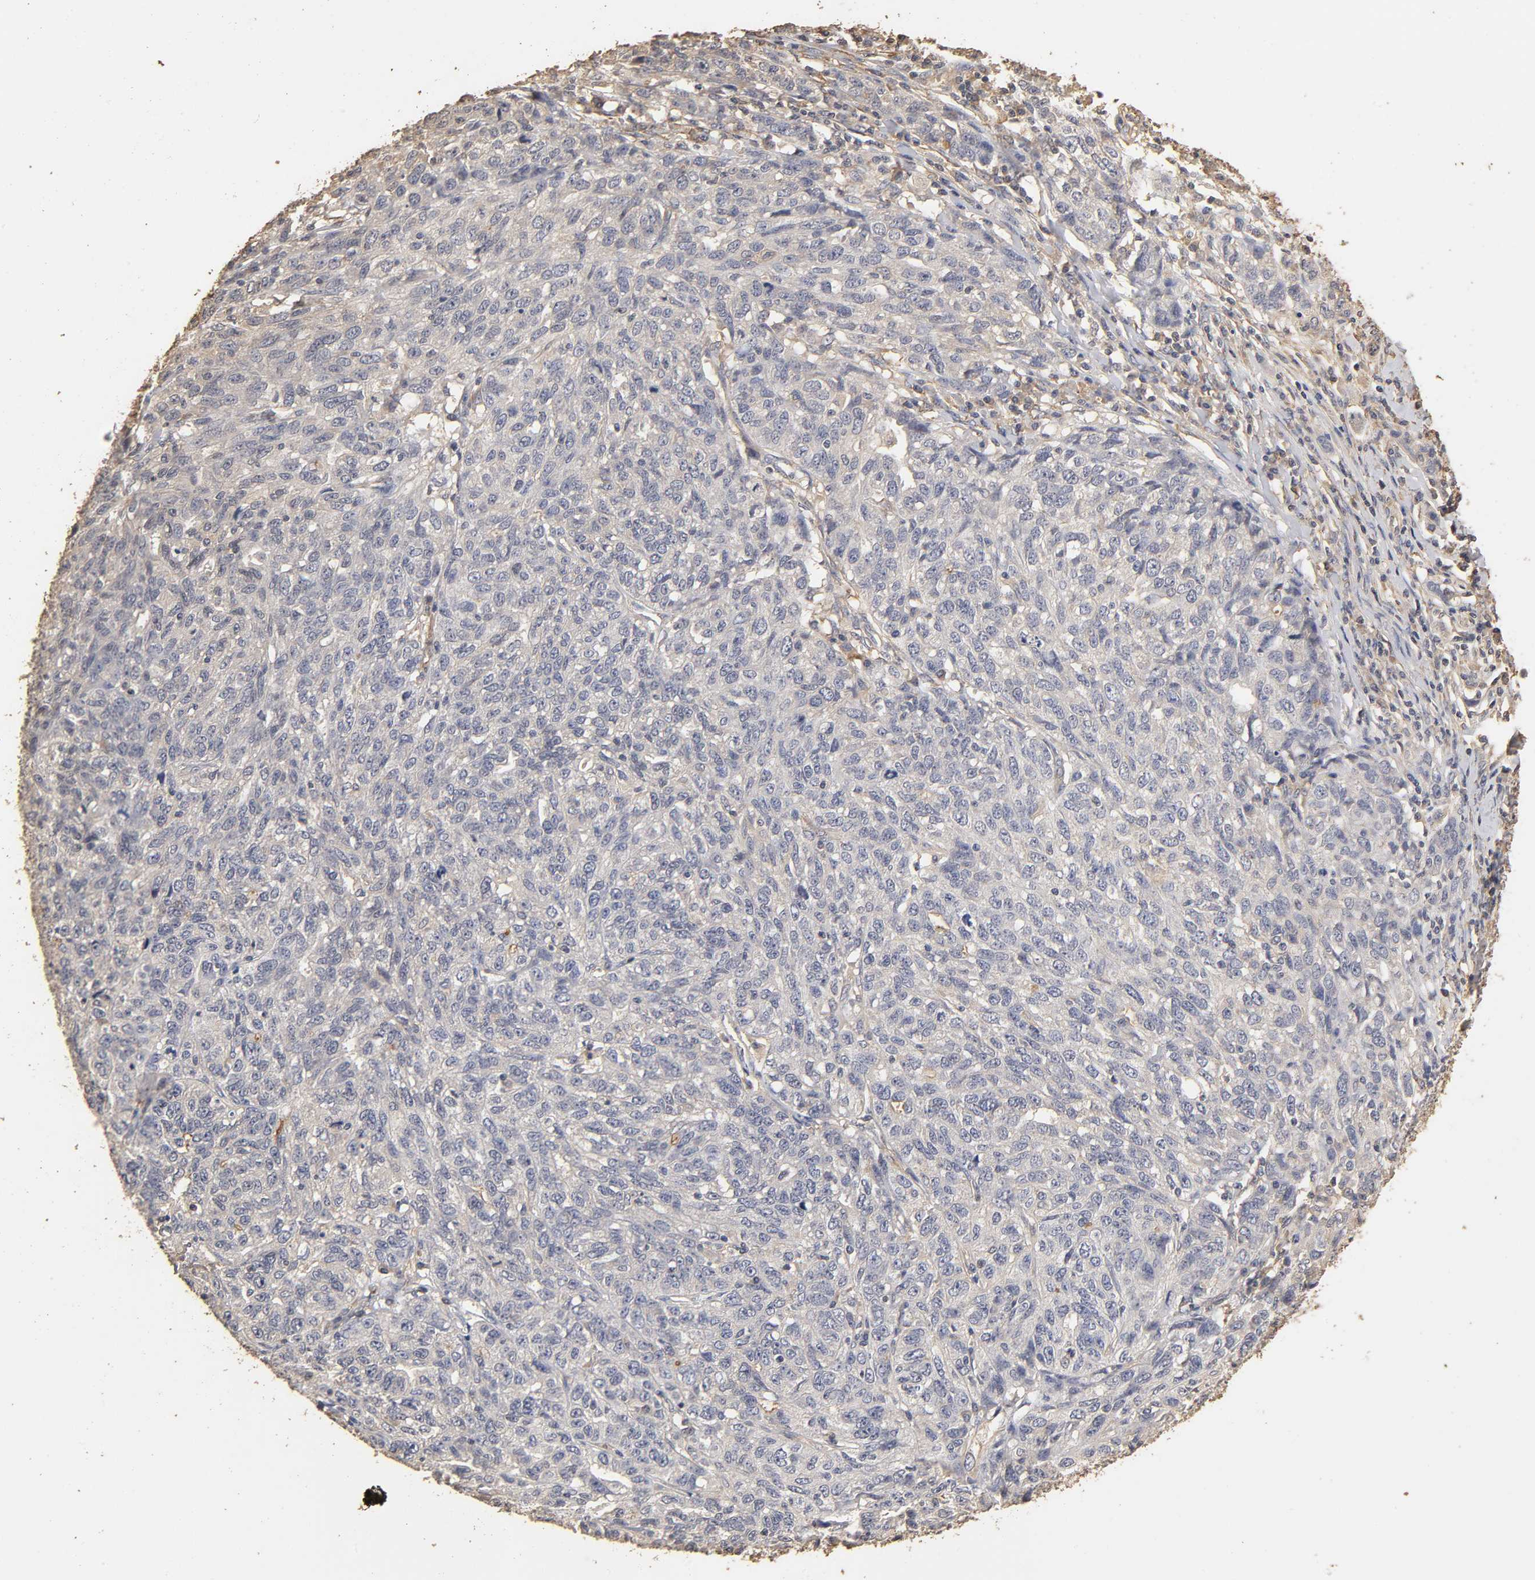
{"staining": {"intensity": "negative", "quantity": "none", "location": "none"}, "tissue": "ovarian cancer", "cell_type": "Tumor cells", "image_type": "cancer", "snomed": [{"axis": "morphology", "description": "Cystadenocarcinoma, serous, NOS"}, {"axis": "topography", "description": "Ovary"}], "caption": "The immunohistochemistry (IHC) histopathology image has no significant expression in tumor cells of ovarian cancer tissue.", "gene": "VSIG4", "patient": {"sex": "female", "age": 71}}